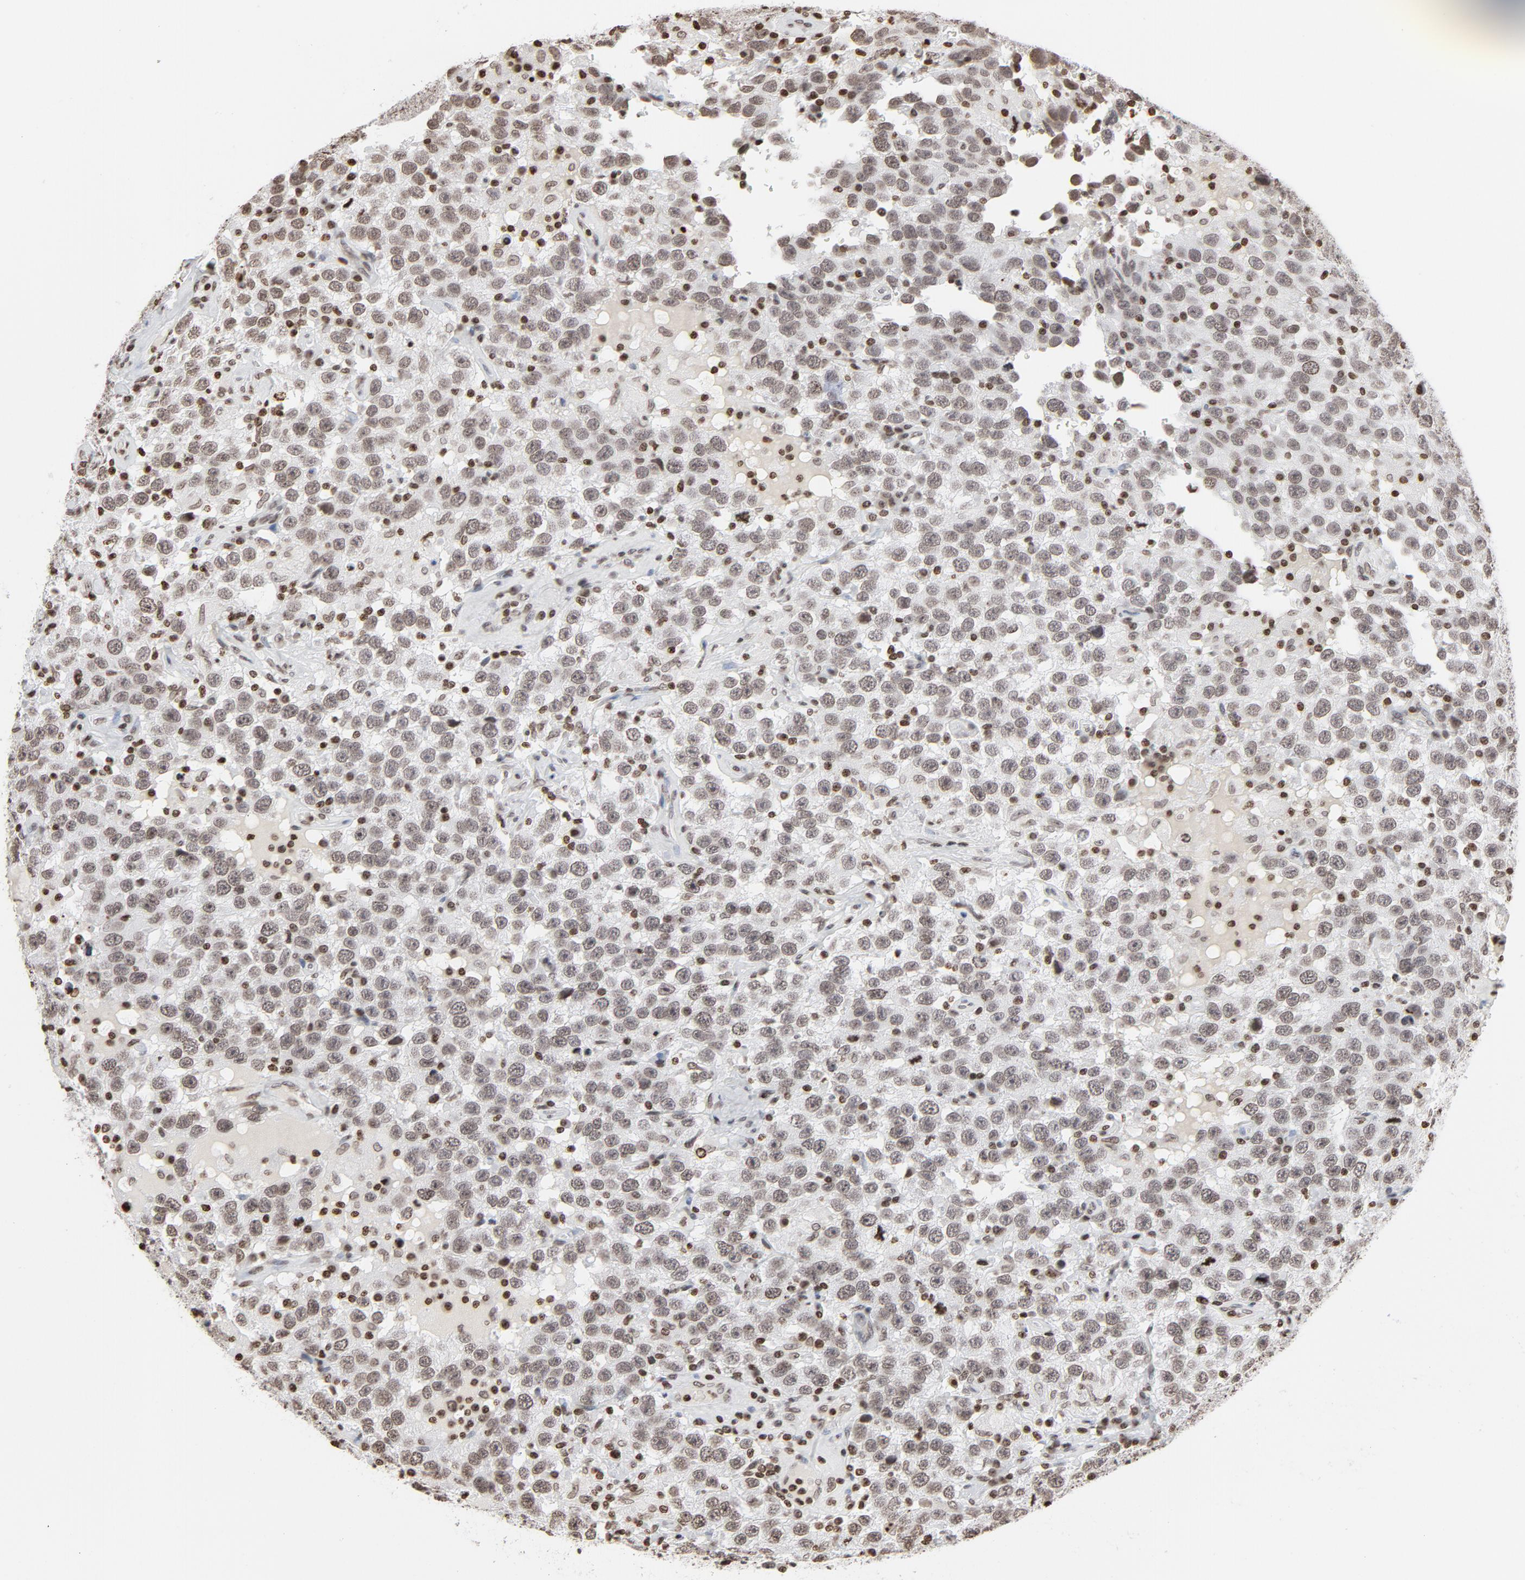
{"staining": {"intensity": "weak", "quantity": ">75%", "location": "nuclear"}, "tissue": "testis cancer", "cell_type": "Tumor cells", "image_type": "cancer", "snomed": [{"axis": "morphology", "description": "Seminoma, NOS"}, {"axis": "topography", "description": "Testis"}], "caption": "Testis seminoma stained with a brown dye demonstrates weak nuclear positive staining in about >75% of tumor cells.", "gene": "H2AC12", "patient": {"sex": "male", "age": 41}}